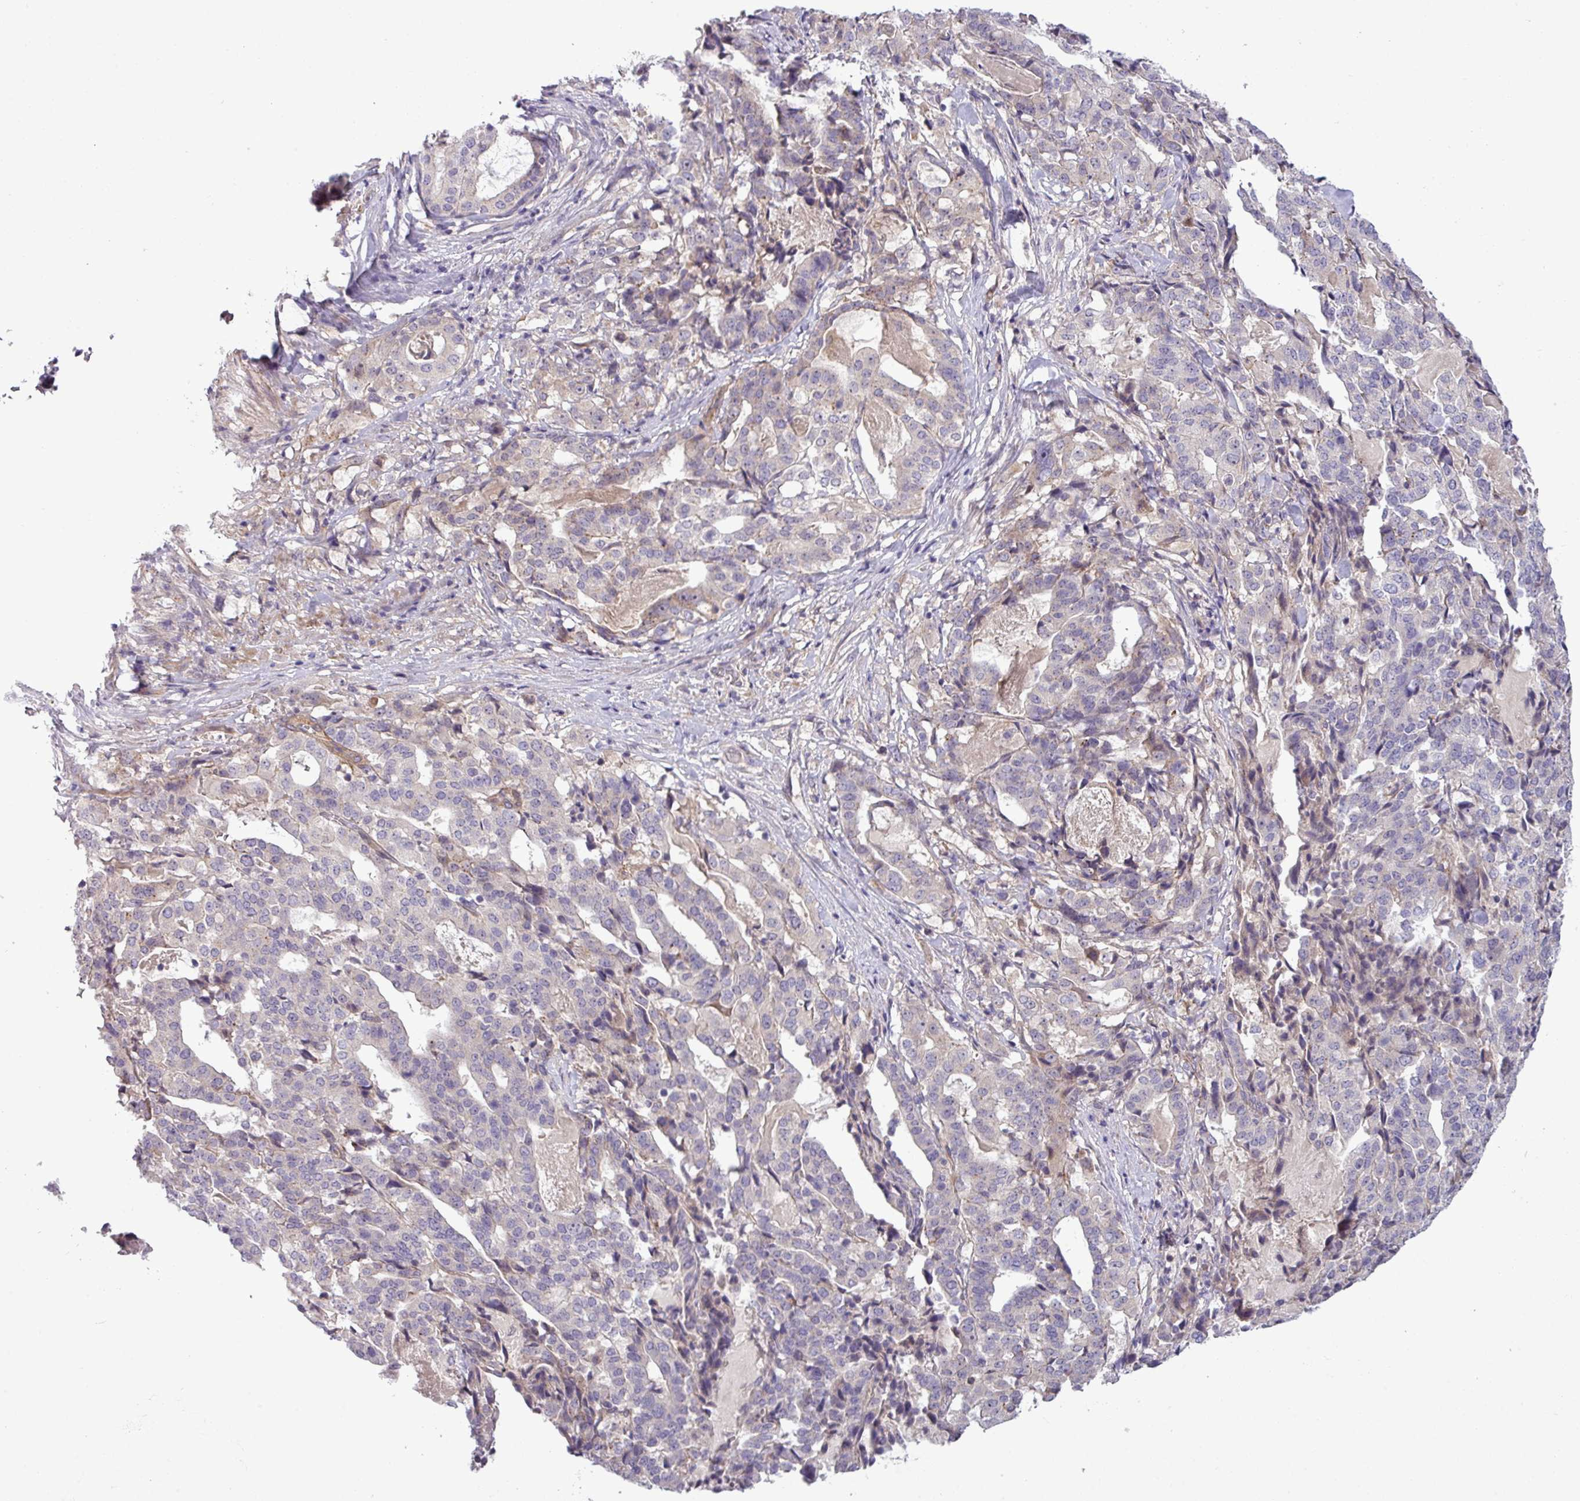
{"staining": {"intensity": "negative", "quantity": "none", "location": "none"}, "tissue": "stomach cancer", "cell_type": "Tumor cells", "image_type": "cancer", "snomed": [{"axis": "morphology", "description": "Adenocarcinoma, NOS"}, {"axis": "topography", "description": "Stomach"}], "caption": "Immunohistochemistry of adenocarcinoma (stomach) demonstrates no expression in tumor cells.", "gene": "ZNF35", "patient": {"sex": "male", "age": 48}}